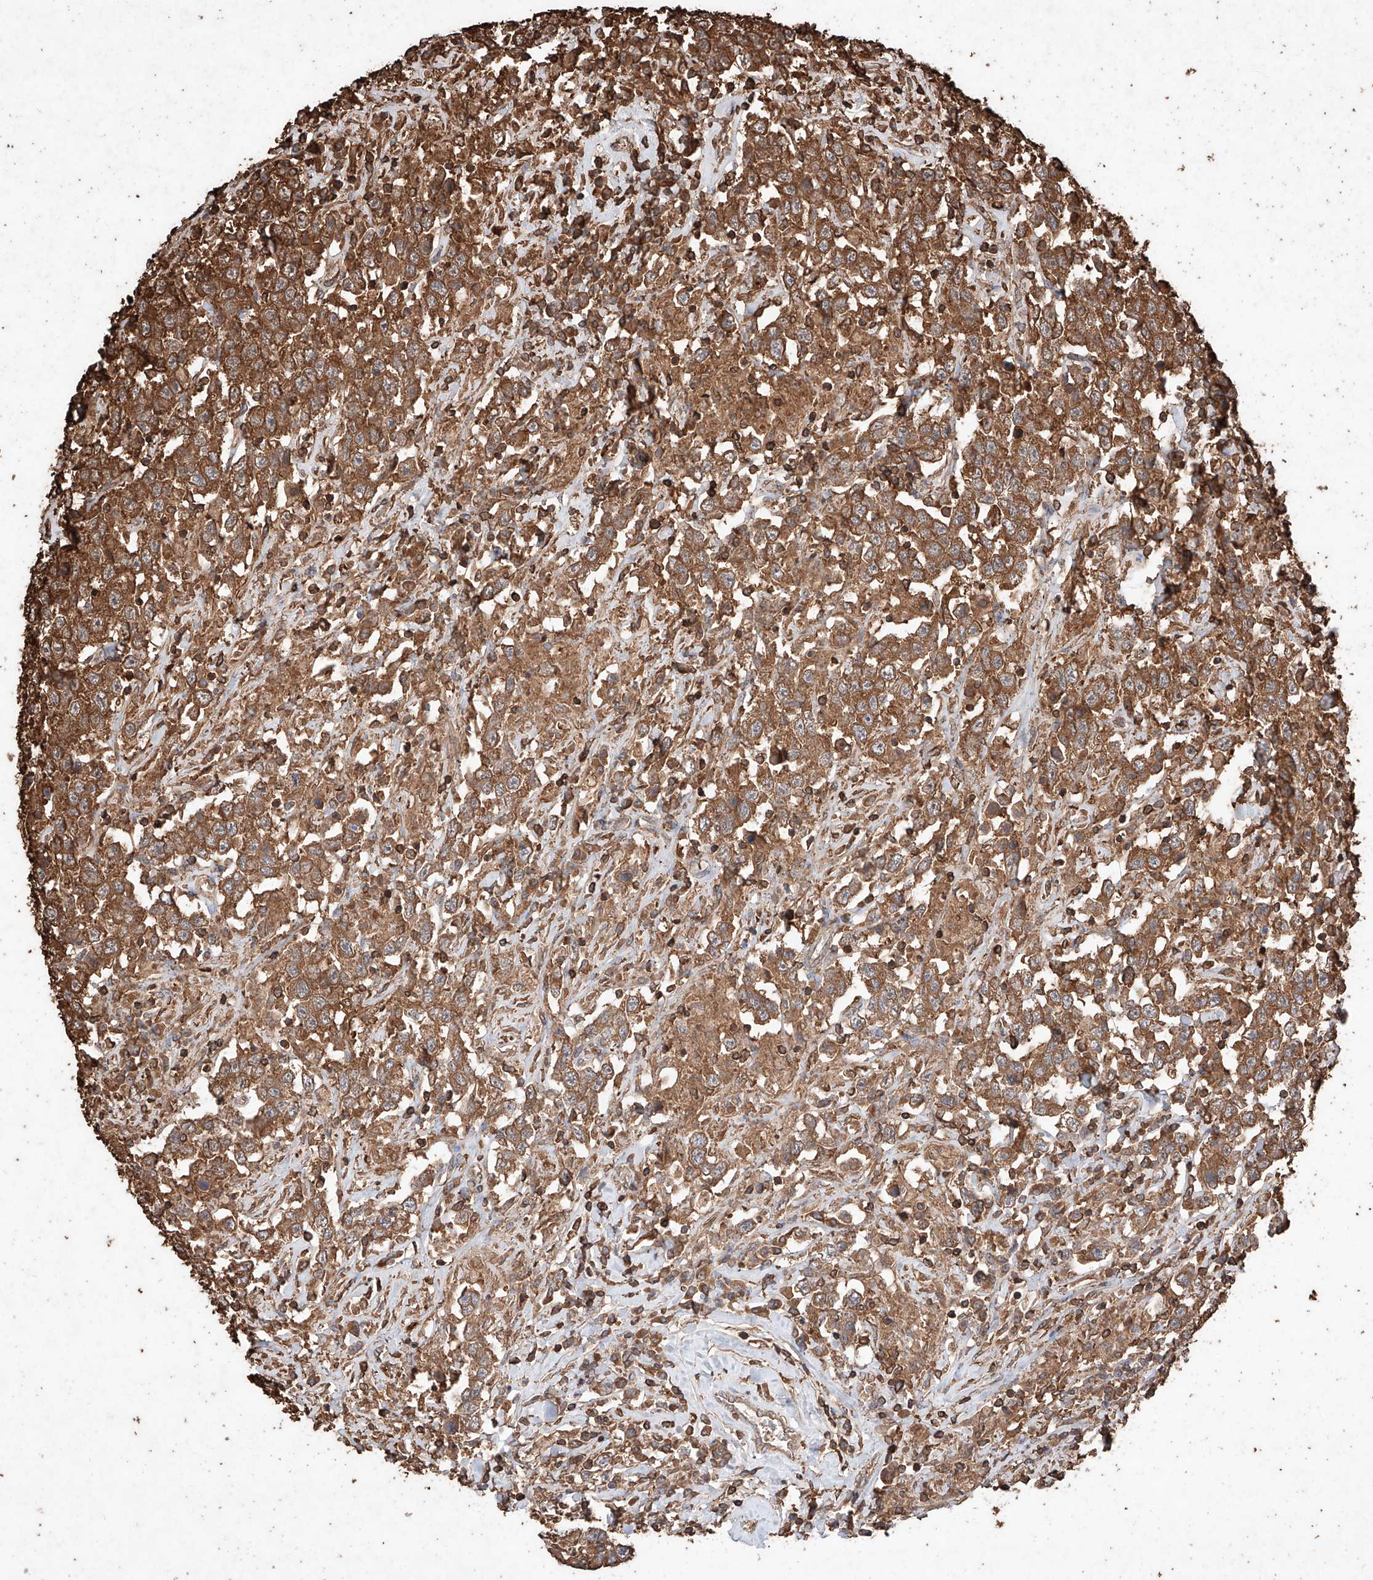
{"staining": {"intensity": "strong", "quantity": ">75%", "location": "cytoplasmic/membranous"}, "tissue": "testis cancer", "cell_type": "Tumor cells", "image_type": "cancer", "snomed": [{"axis": "morphology", "description": "Seminoma, NOS"}, {"axis": "topography", "description": "Testis"}], "caption": "An image of testis cancer (seminoma) stained for a protein shows strong cytoplasmic/membranous brown staining in tumor cells.", "gene": "M6PR", "patient": {"sex": "male", "age": 41}}